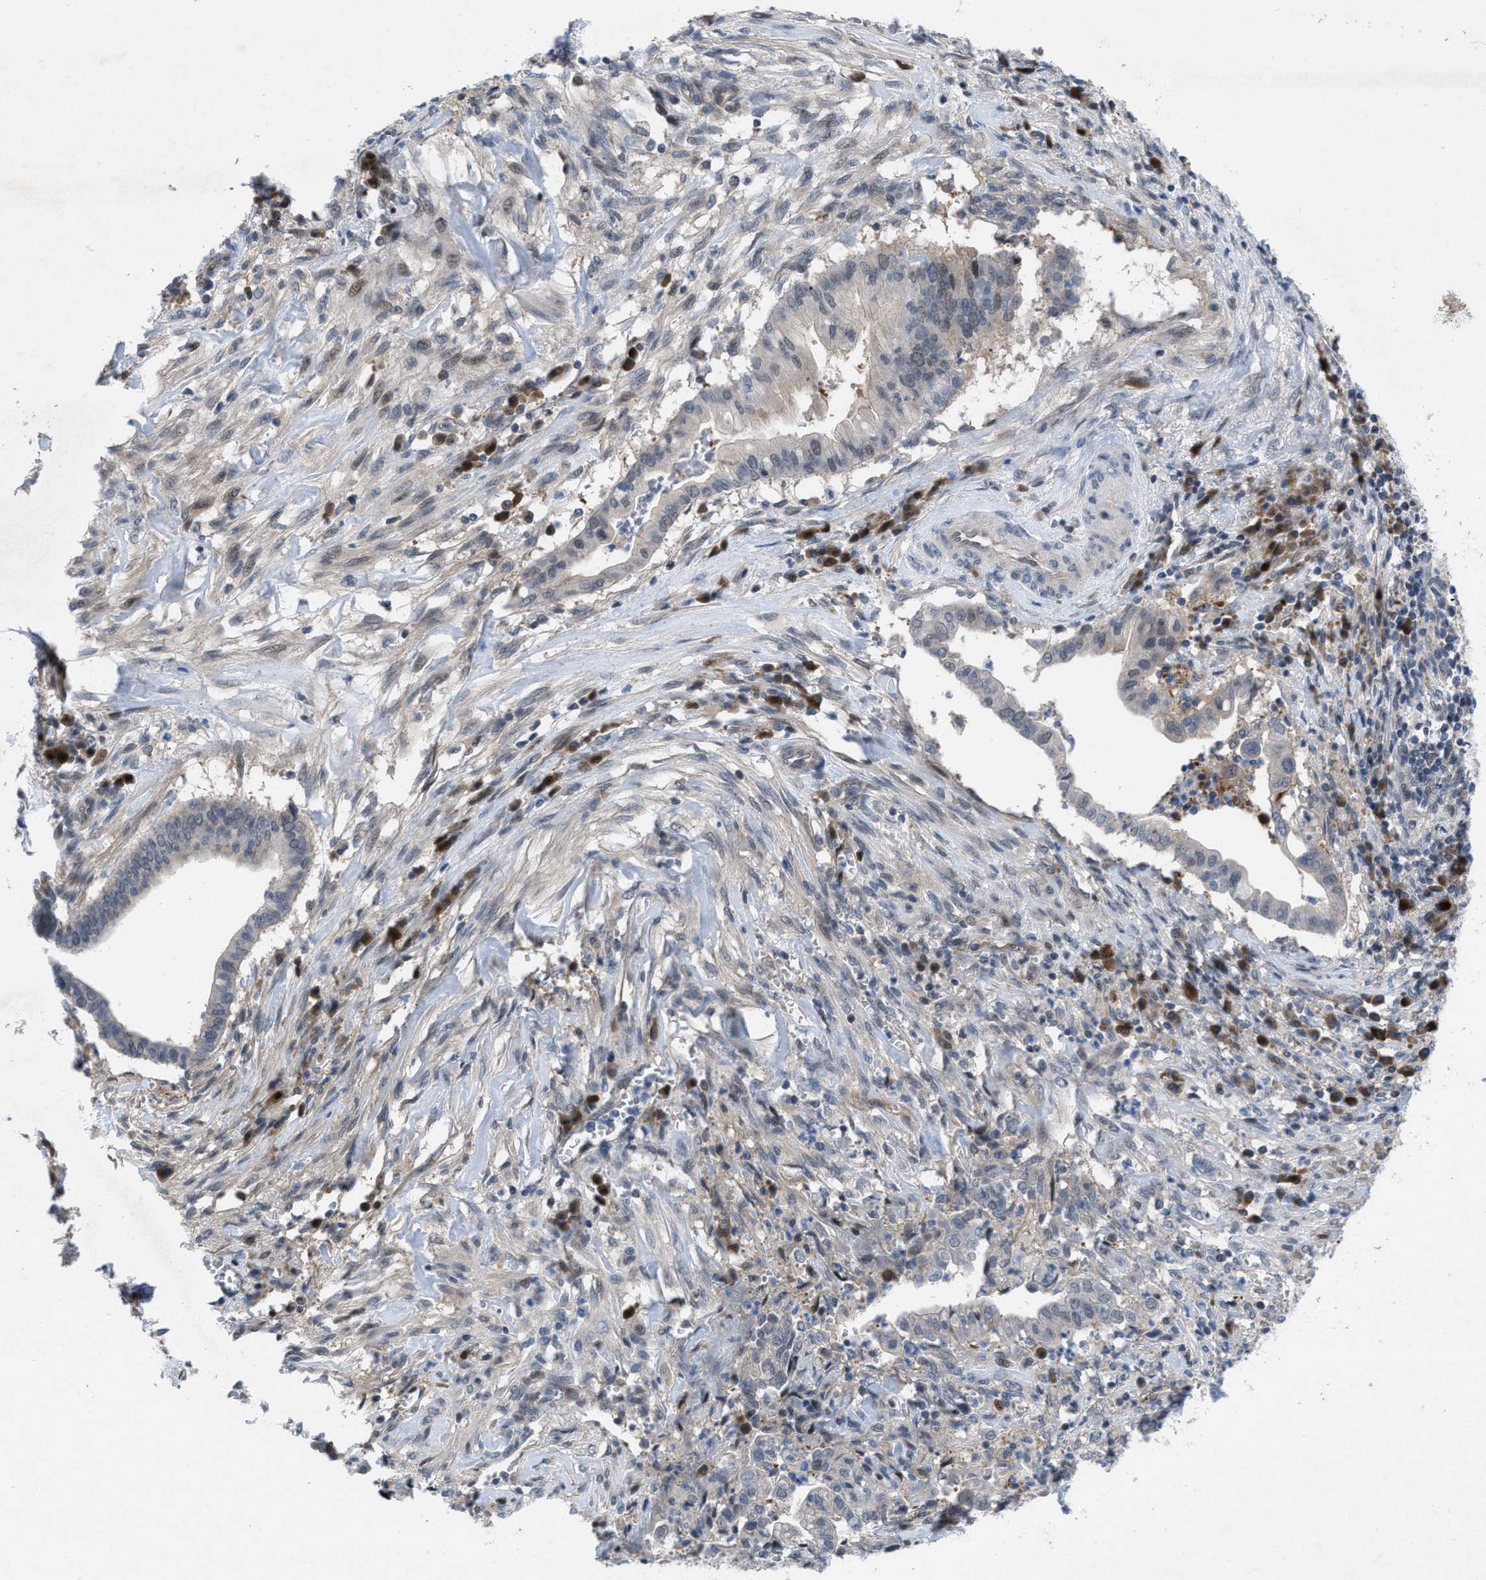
{"staining": {"intensity": "negative", "quantity": "none", "location": "none"}, "tissue": "cervical cancer", "cell_type": "Tumor cells", "image_type": "cancer", "snomed": [{"axis": "morphology", "description": "Adenocarcinoma, NOS"}, {"axis": "topography", "description": "Cervix"}], "caption": "The micrograph exhibits no staining of tumor cells in adenocarcinoma (cervical).", "gene": "IL17RE", "patient": {"sex": "female", "age": 44}}